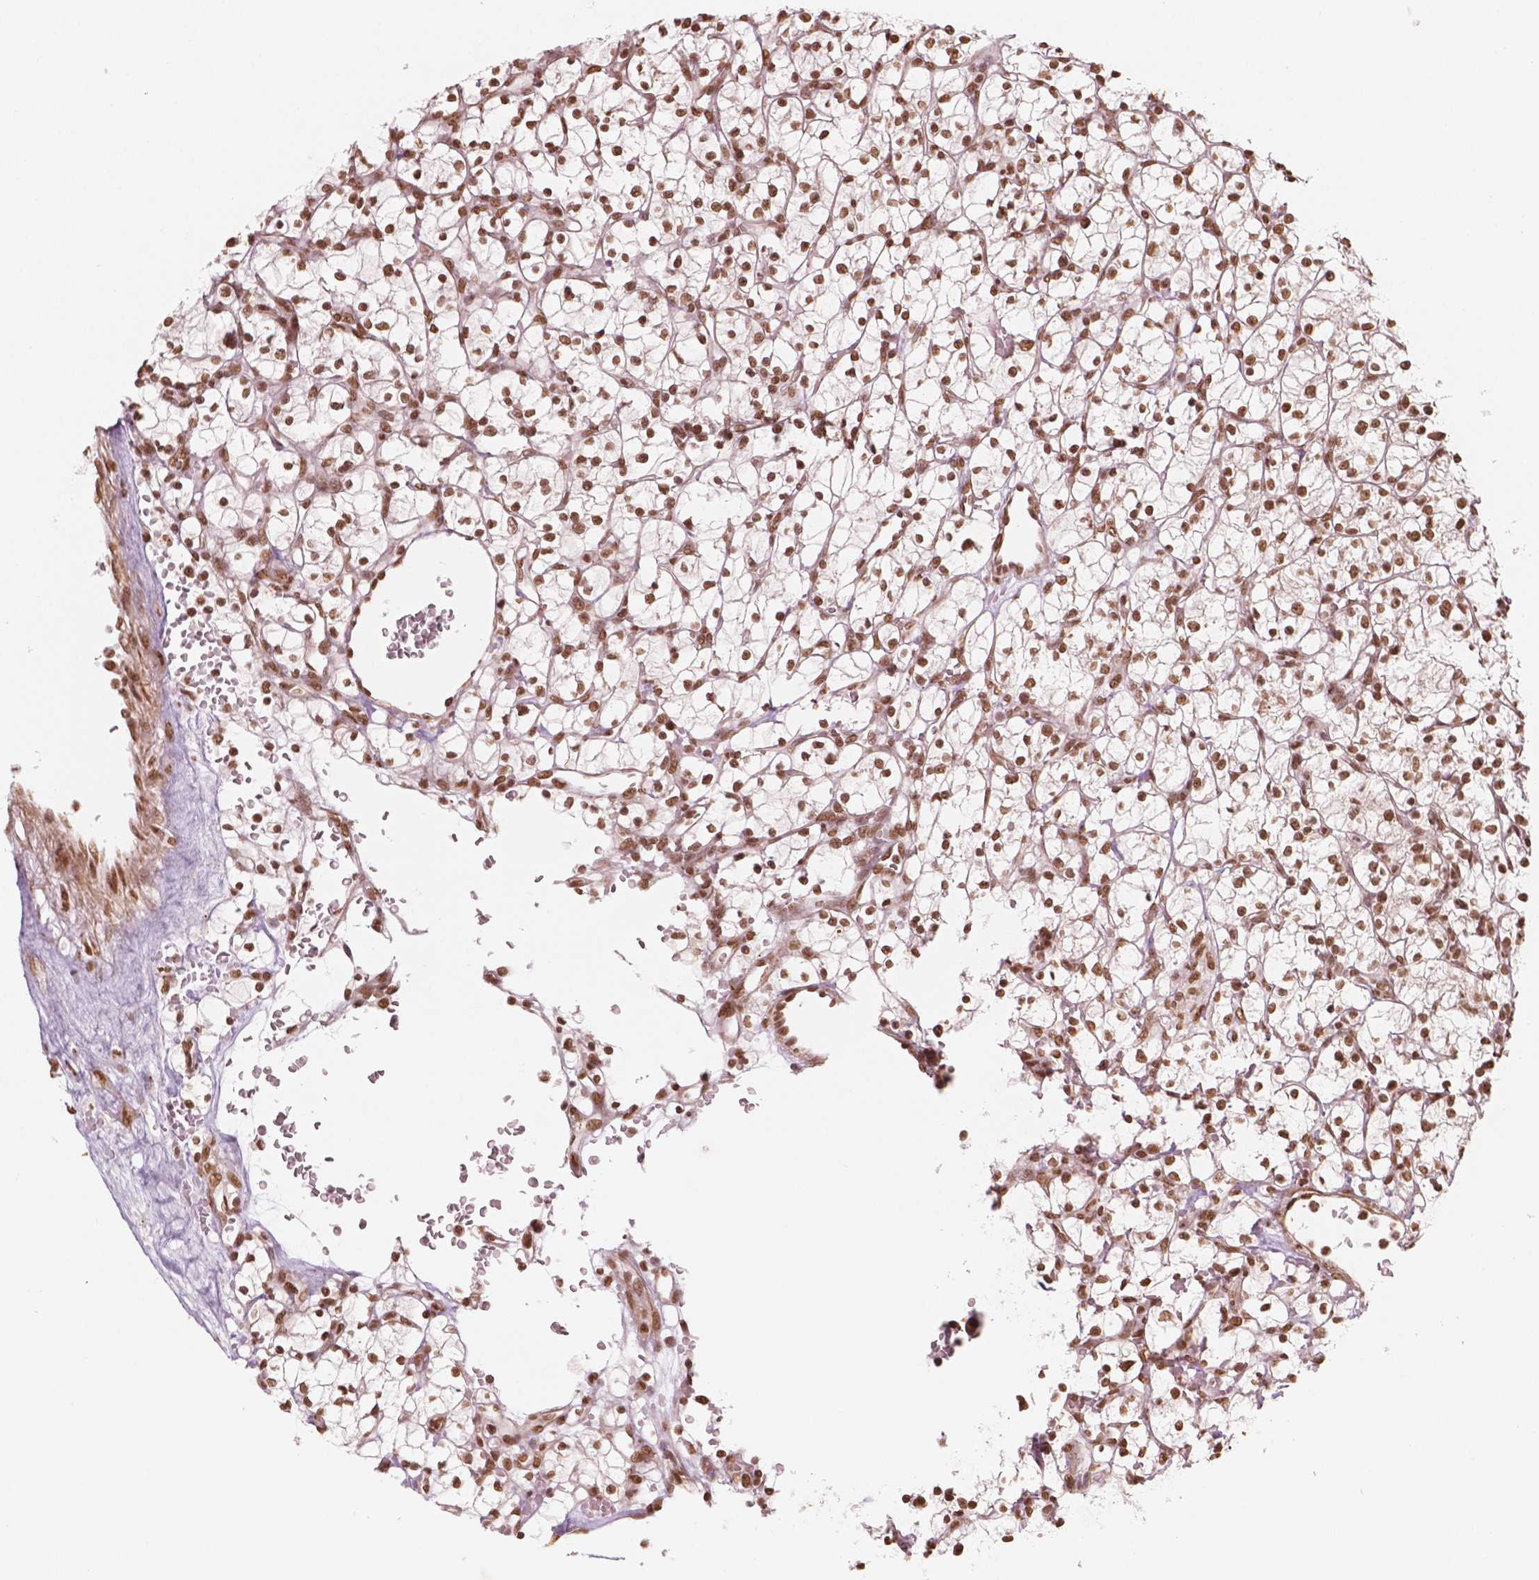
{"staining": {"intensity": "strong", "quantity": ">75%", "location": "nuclear"}, "tissue": "renal cancer", "cell_type": "Tumor cells", "image_type": "cancer", "snomed": [{"axis": "morphology", "description": "Adenocarcinoma, NOS"}, {"axis": "topography", "description": "Kidney"}], "caption": "This image reveals immunohistochemistry staining of renal cancer, with high strong nuclear positivity in approximately >75% of tumor cells.", "gene": "GTF3C5", "patient": {"sex": "female", "age": 64}}